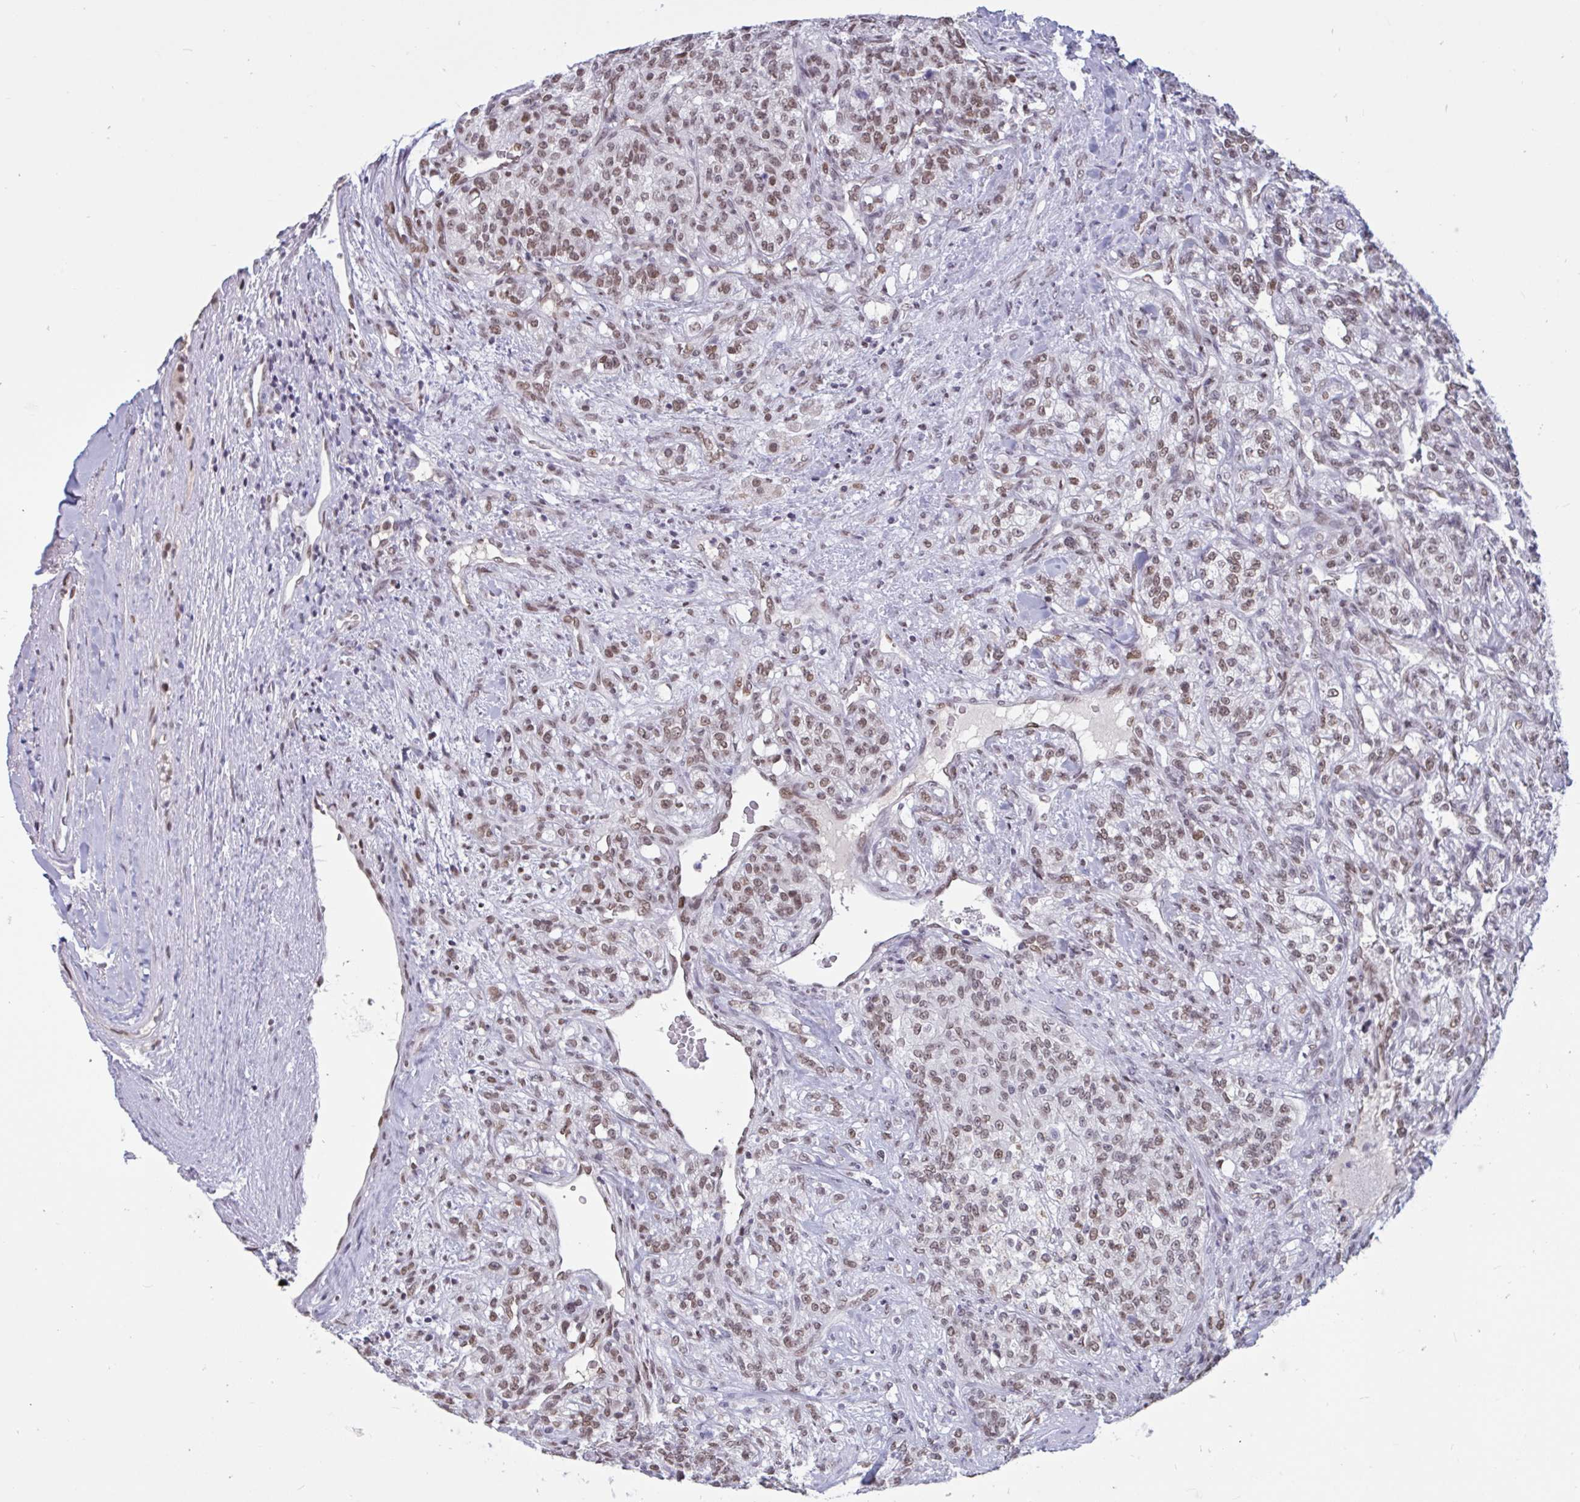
{"staining": {"intensity": "moderate", "quantity": ">75%", "location": "nuclear"}, "tissue": "renal cancer", "cell_type": "Tumor cells", "image_type": "cancer", "snomed": [{"axis": "morphology", "description": "Adenocarcinoma, NOS"}, {"axis": "topography", "description": "Kidney"}], "caption": "Brown immunohistochemical staining in renal cancer displays moderate nuclear expression in approximately >75% of tumor cells. The staining was performed using DAB (3,3'-diaminobenzidine), with brown indicating positive protein expression. Nuclei are stained blue with hematoxylin.", "gene": "CBFA2T2", "patient": {"sex": "female", "age": 63}}